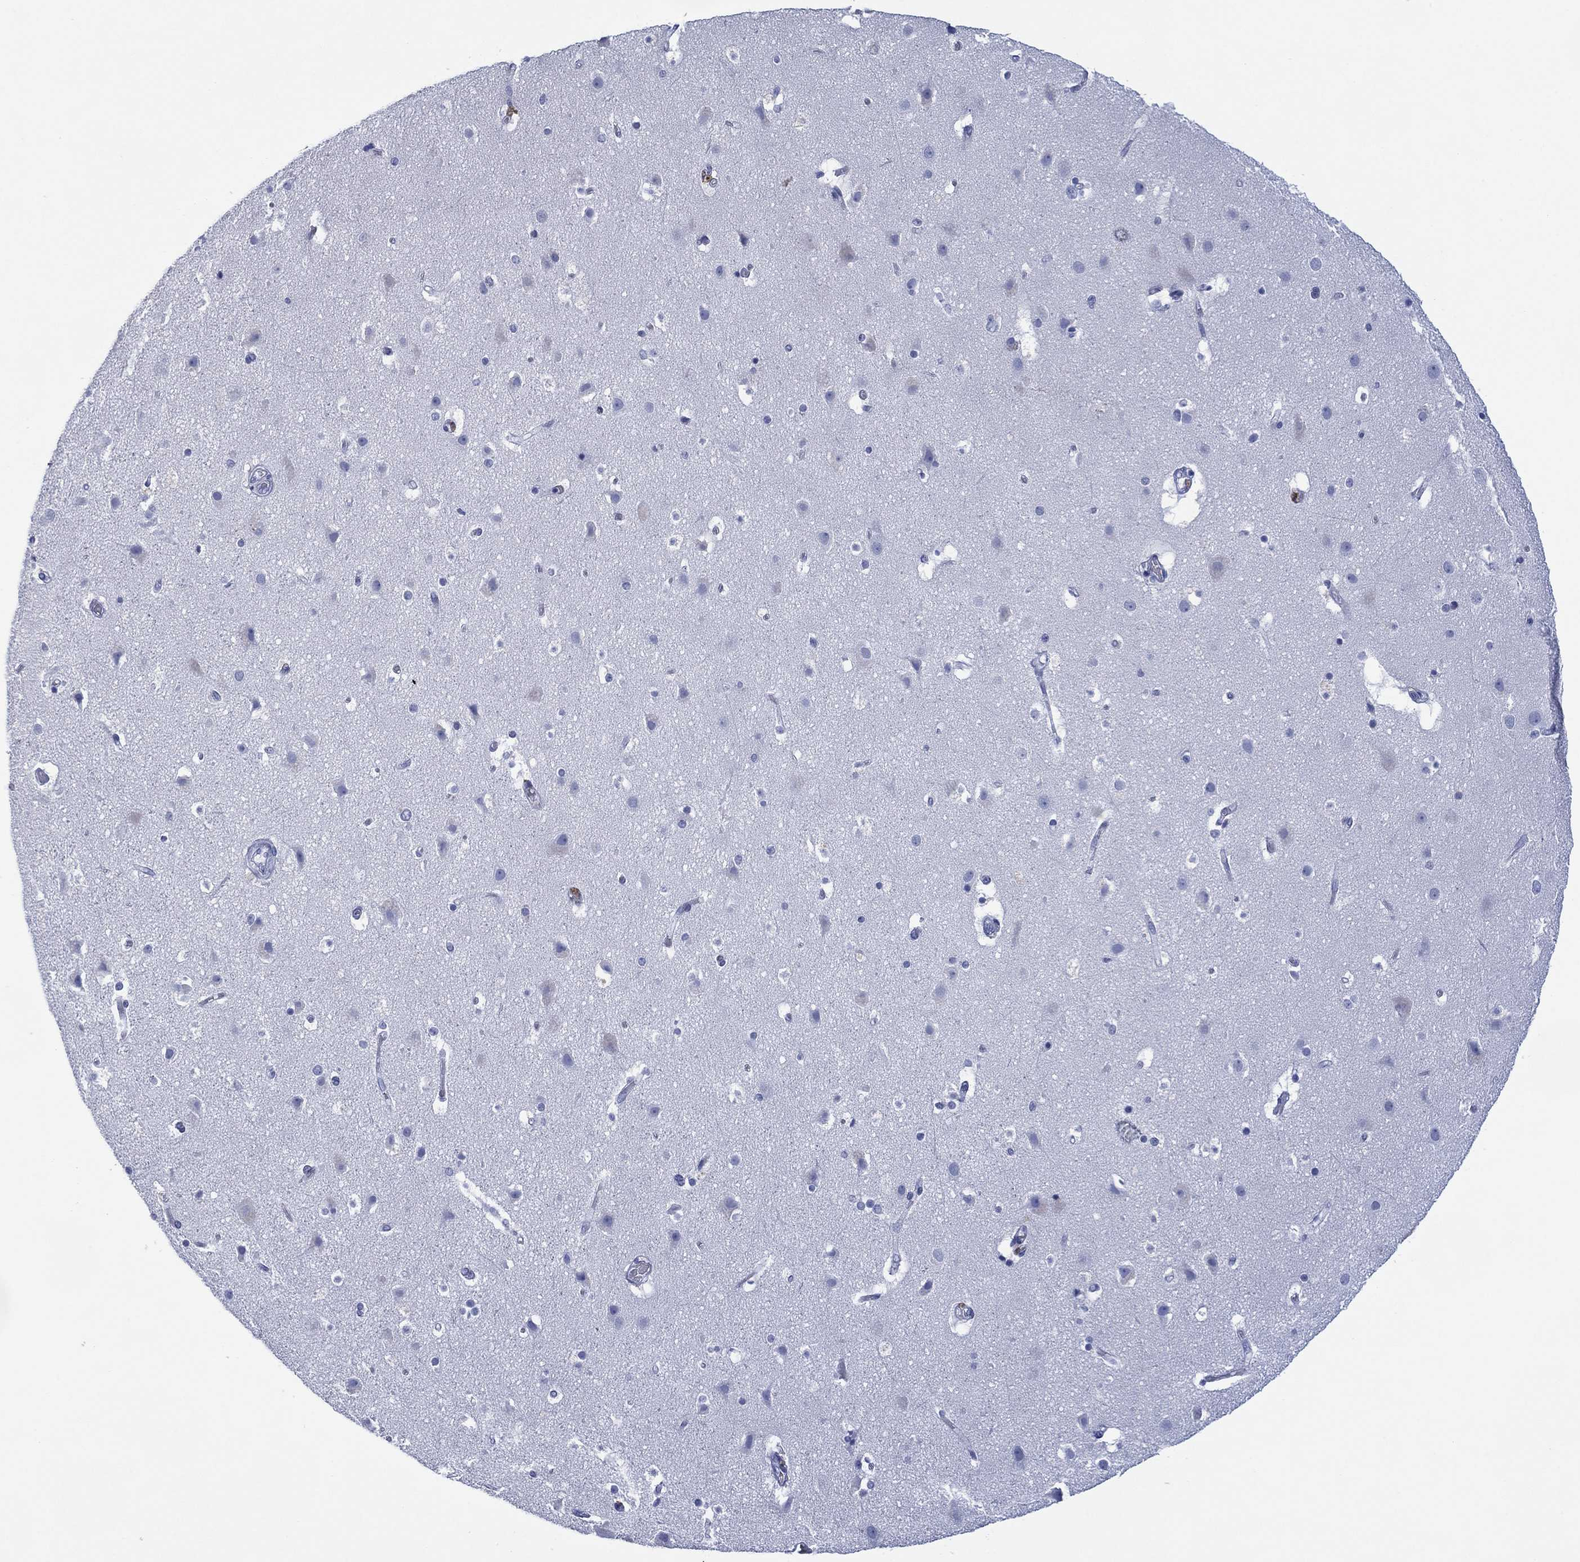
{"staining": {"intensity": "negative", "quantity": "none", "location": "none"}, "tissue": "cerebral cortex", "cell_type": "Endothelial cells", "image_type": "normal", "snomed": [{"axis": "morphology", "description": "Normal tissue, NOS"}, {"axis": "topography", "description": "Cerebral cortex"}], "caption": "DAB (3,3'-diaminobenzidine) immunohistochemical staining of normal cerebral cortex reveals no significant positivity in endothelial cells. The staining is performed using DAB (3,3'-diaminobenzidine) brown chromogen with nuclei counter-stained in using hematoxylin.", "gene": "SIGLECL1", "patient": {"sex": "female", "age": 52}}